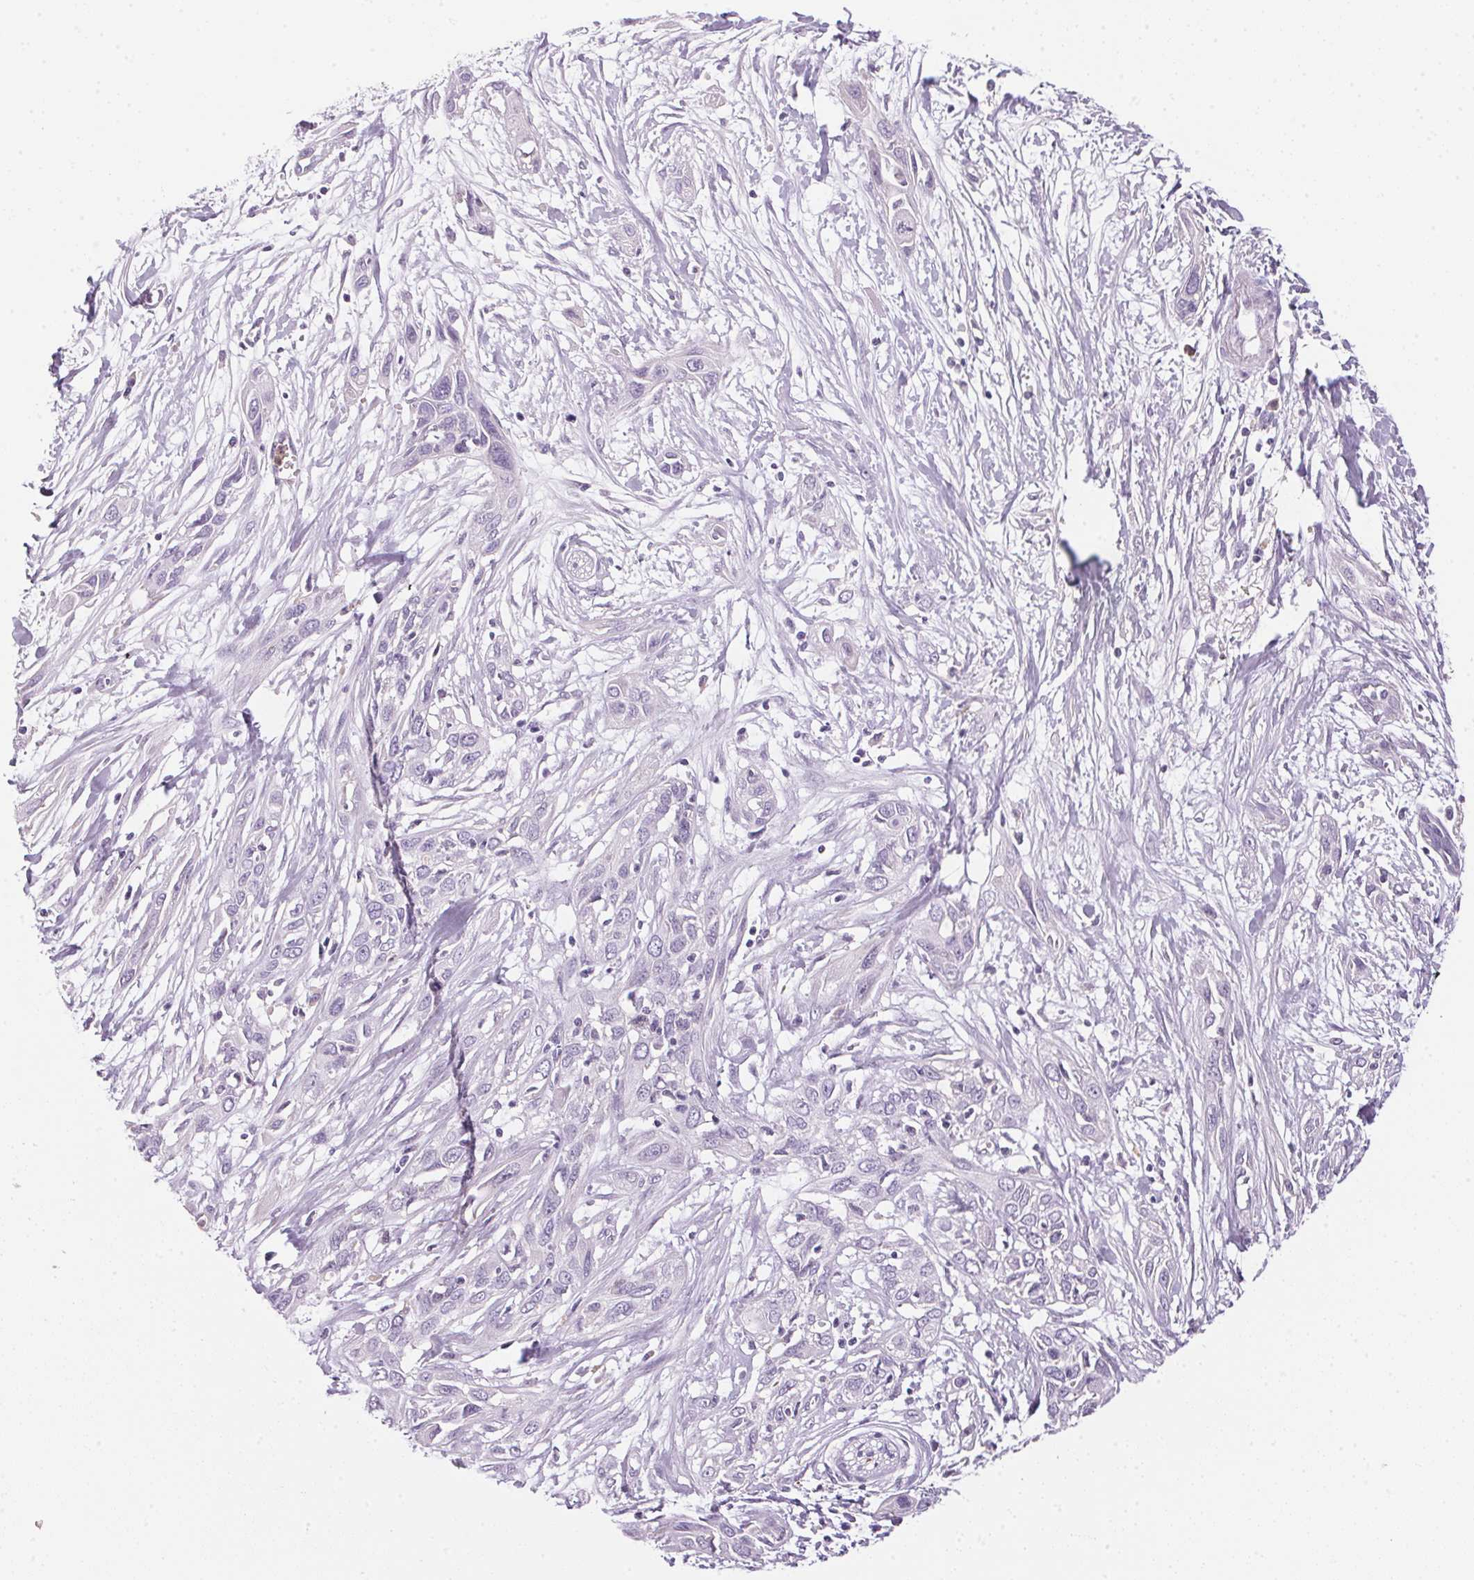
{"staining": {"intensity": "negative", "quantity": "none", "location": "none"}, "tissue": "pancreatic cancer", "cell_type": "Tumor cells", "image_type": "cancer", "snomed": [{"axis": "morphology", "description": "Adenocarcinoma, NOS"}, {"axis": "topography", "description": "Pancreas"}], "caption": "The immunohistochemistry histopathology image has no significant positivity in tumor cells of pancreatic adenocarcinoma tissue. The staining was performed using DAB to visualize the protein expression in brown, while the nuclei were stained in blue with hematoxylin (Magnification: 20x).", "gene": "ECPAS", "patient": {"sex": "female", "age": 55}}